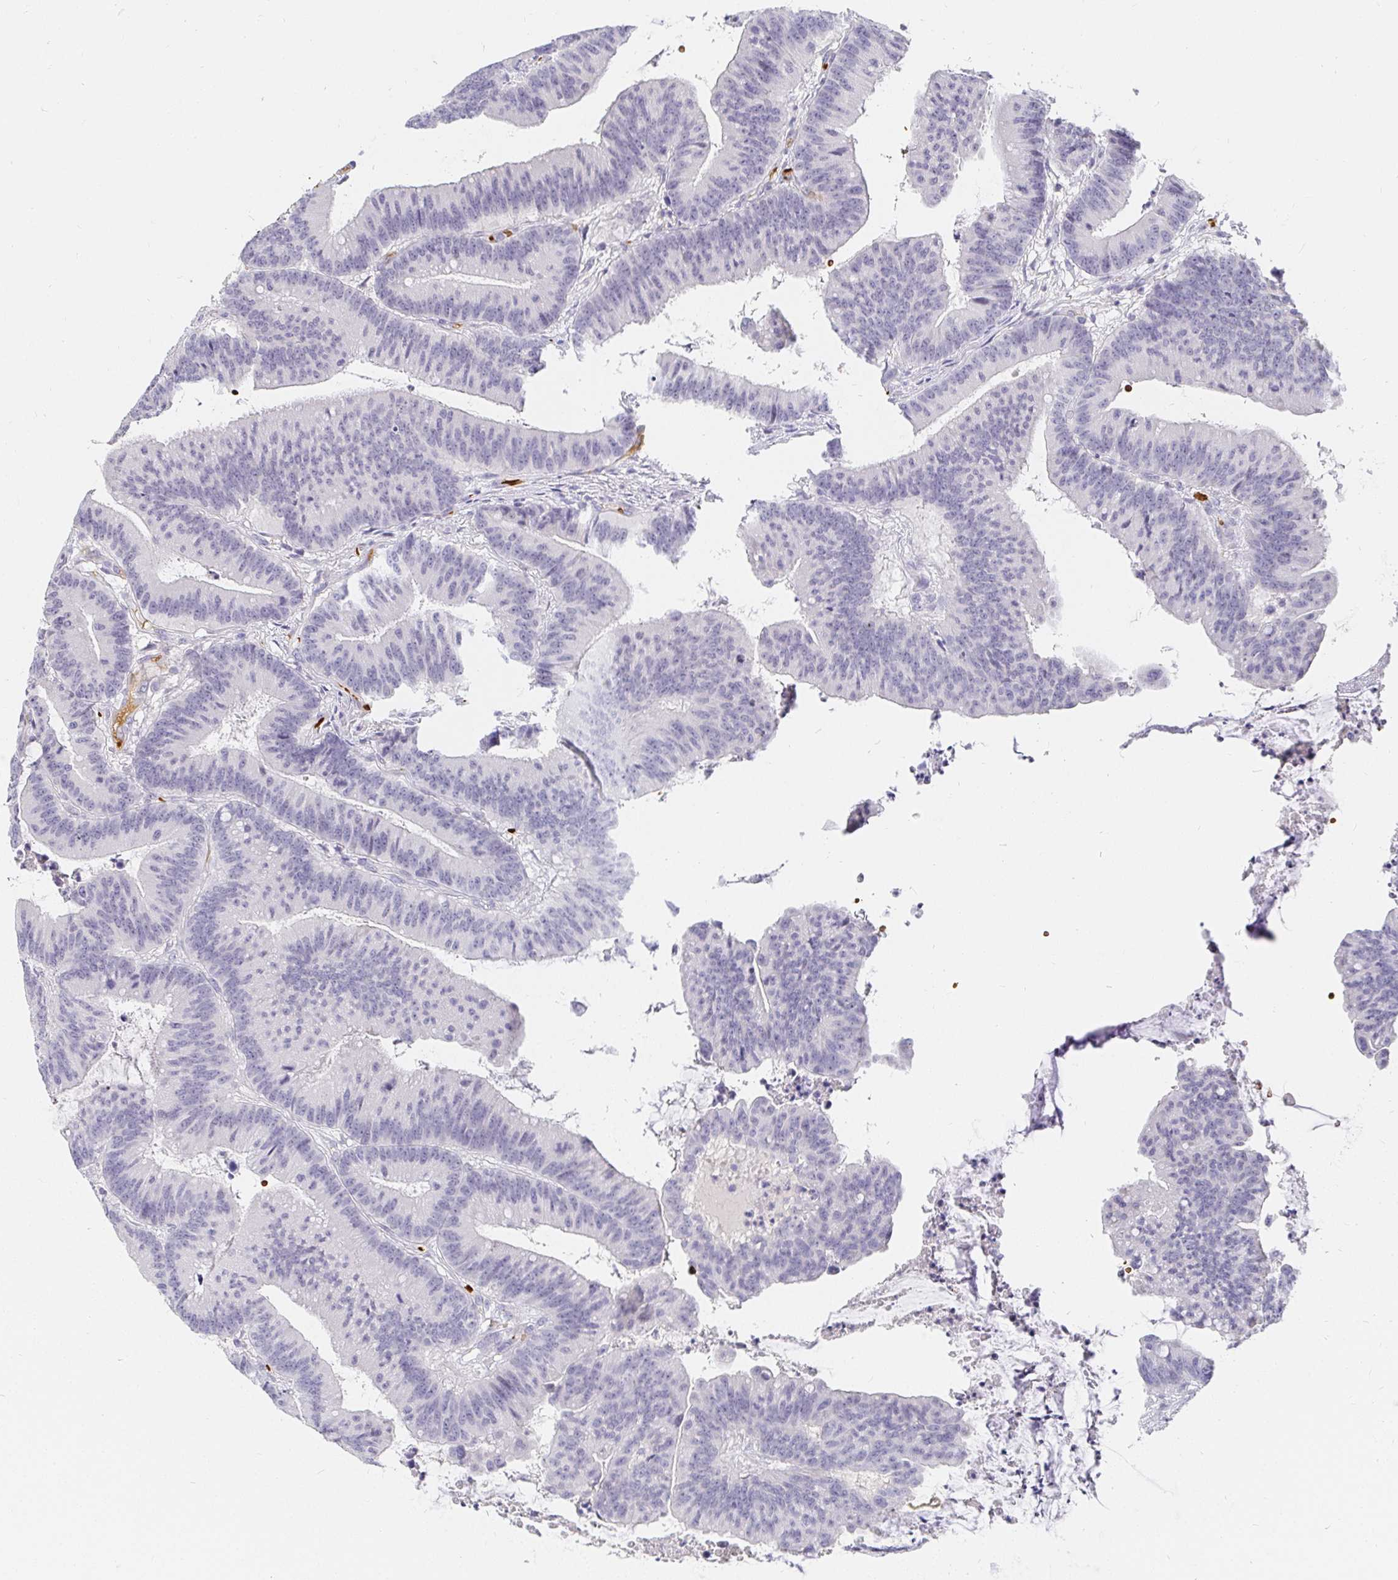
{"staining": {"intensity": "negative", "quantity": "none", "location": "none"}, "tissue": "colorectal cancer", "cell_type": "Tumor cells", "image_type": "cancer", "snomed": [{"axis": "morphology", "description": "Adenocarcinoma, NOS"}, {"axis": "topography", "description": "Colon"}], "caption": "The histopathology image displays no significant positivity in tumor cells of colorectal cancer. (DAB (3,3'-diaminobenzidine) immunohistochemistry (IHC) with hematoxylin counter stain).", "gene": "FGF21", "patient": {"sex": "female", "age": 78}}